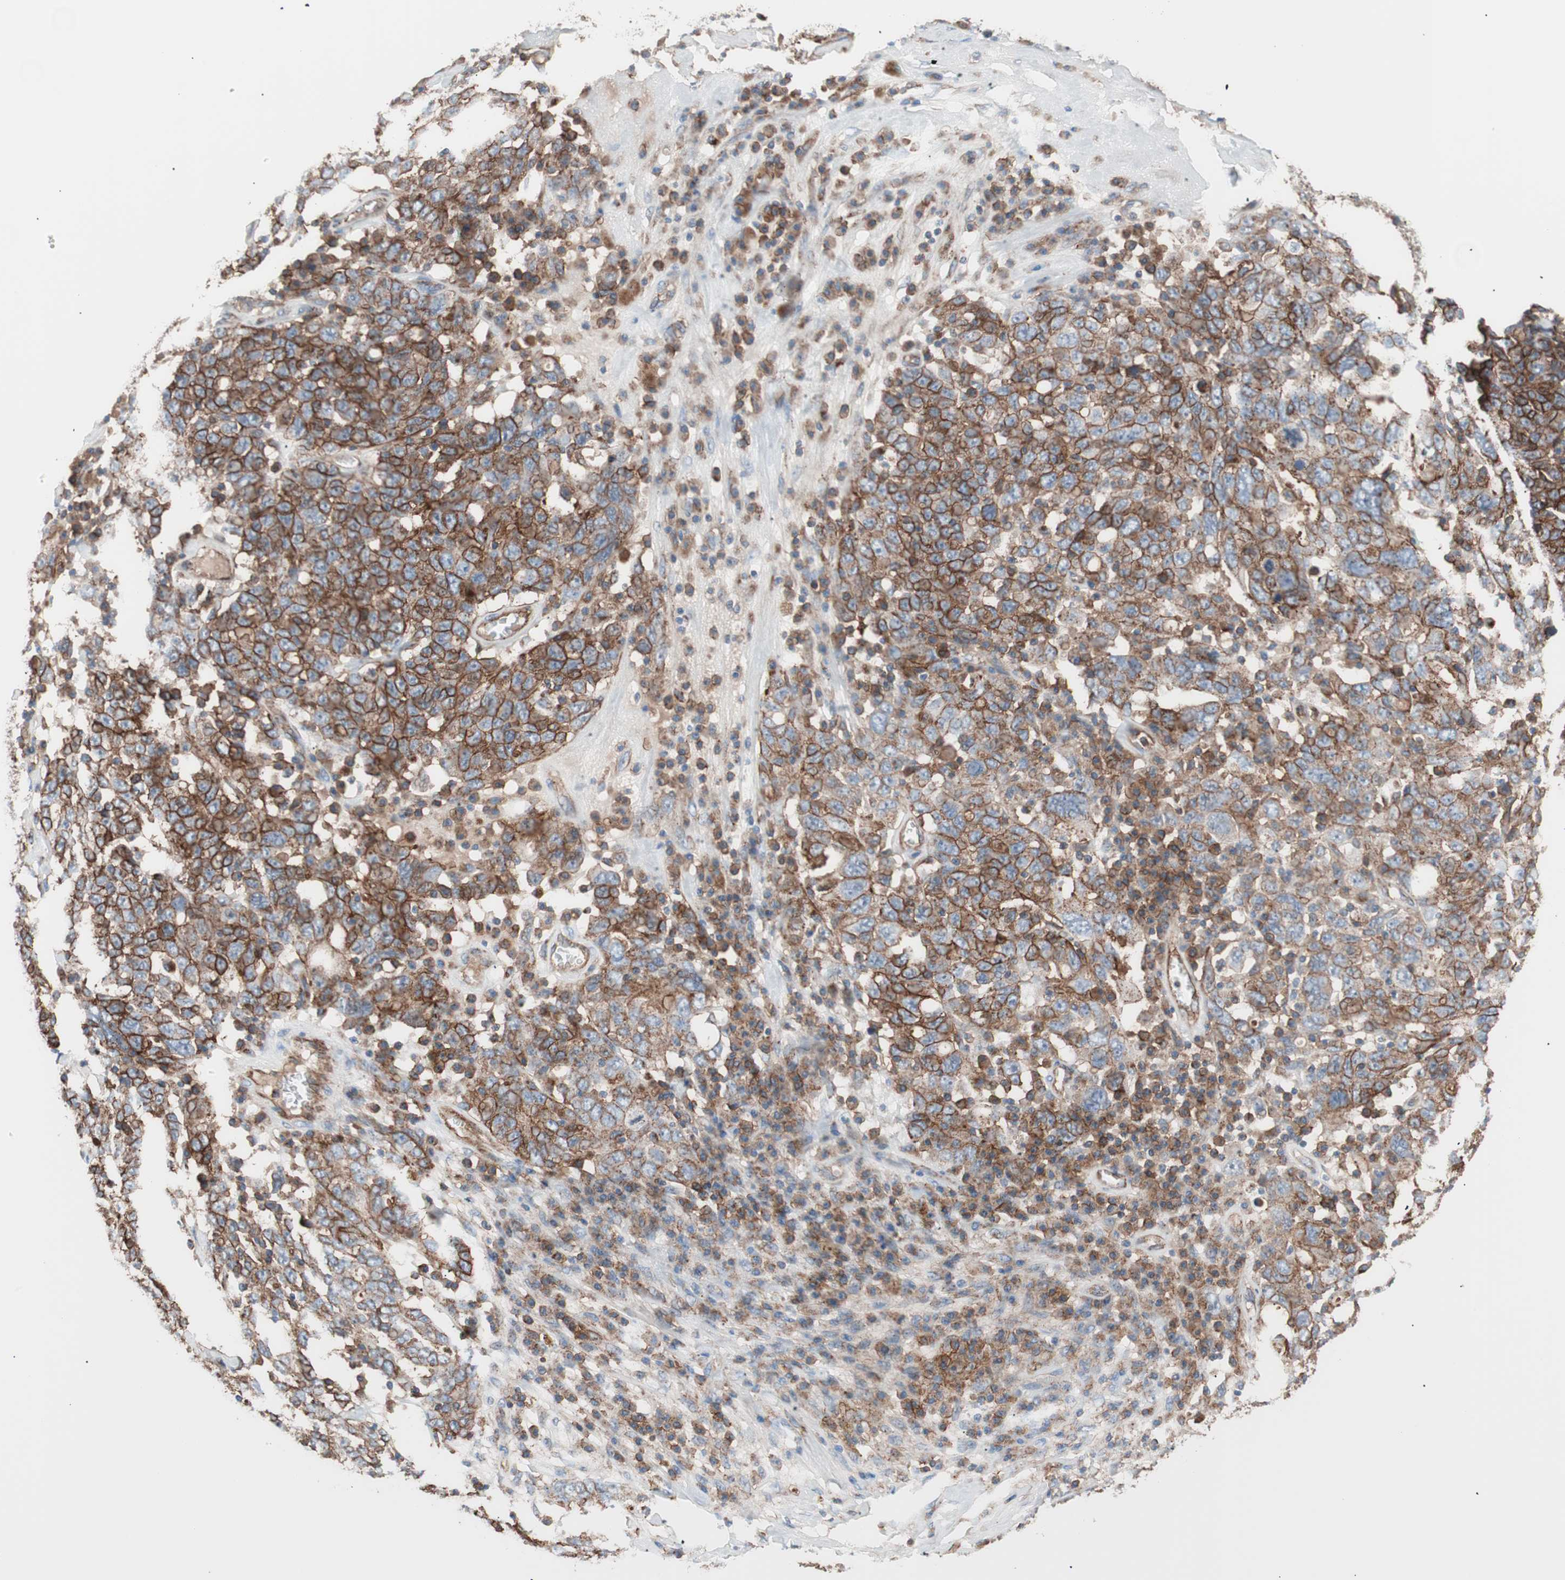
{"staining": {"intensity": "moderate", "quantity": ">75%", "location": "cytoplasmic/membranous"}, "tissue": "ovarian cancer", "cell_type": "Tumor cells", "image_type": "cancer", "snomed": [{"axis": "morphology", "description": "Carcinoma, endometroid"}, {"axis": "topography", "description": "Ovary"}], "caption": "This is a micrograph of immunohistochemistry (IHC) staining of endometroid carcinoma (ovarian), which shows moderate positivity in the cytoplasmic/membranous of tumor cells.", "gene": "FLOT2", "patient": {"sex": "female", "age": 62}}